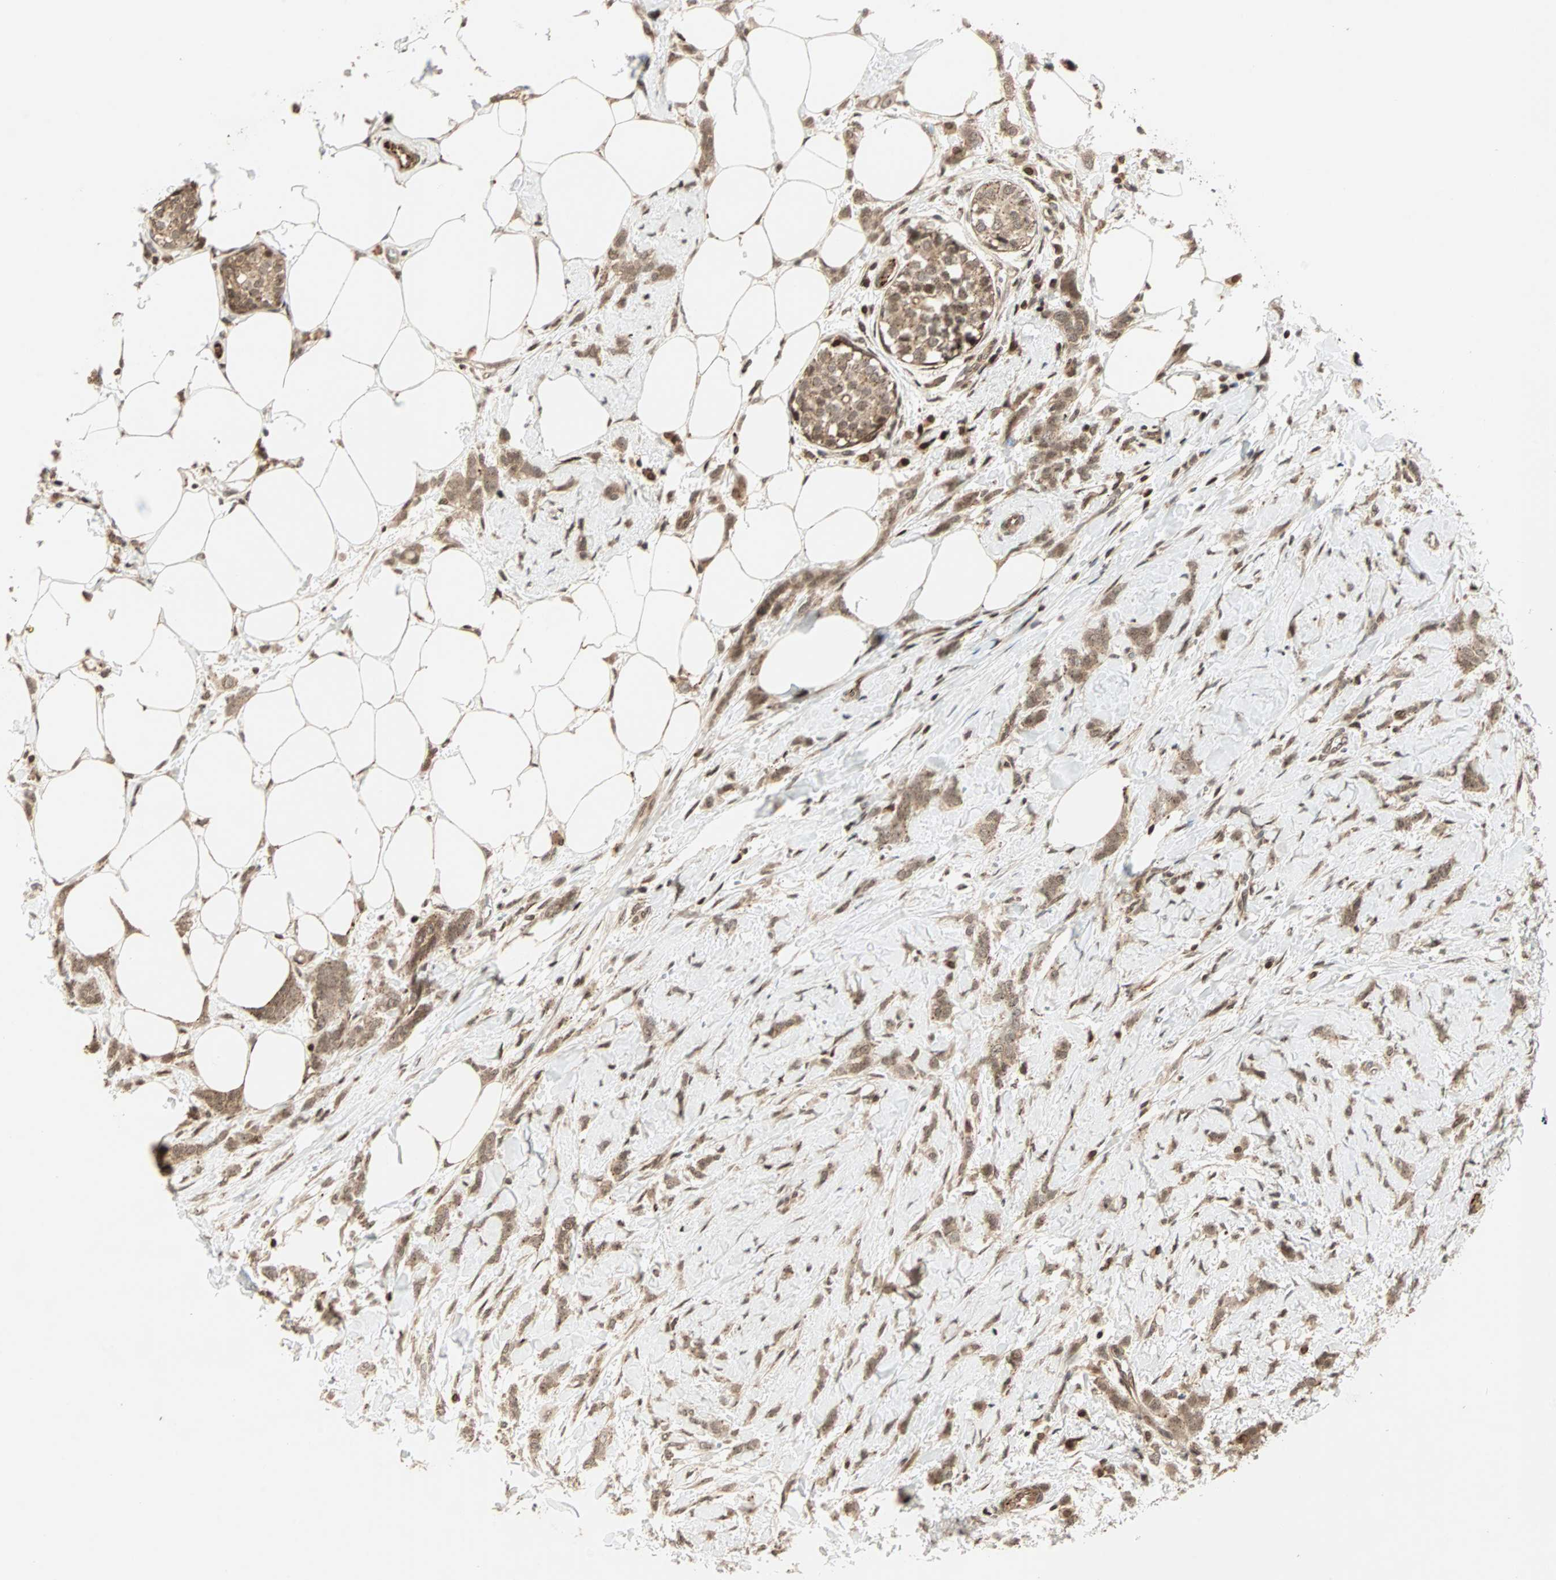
{"staining": {"intensity": "moderate", "quantity": ">75%", "location": "cytoplasmic/membranous,nuclear"}, "tissue": "breast cancer", "cell_type": "Tumor cells", "image_type": "cancer", "snomed": [{"axis": "morphology", "description": "Lobular carcinoma, in situ"}, {"axis": "morphology", "description": "Lobular carcinoma"}, {"axis": "topography", "description": "Breast"}], "caption": "A high-resolution photomicrograph shows IHC staining of breast cancer, which demonstrates moderate cytoplasmic/membranous and nuclear positivity in about >75% of tumor cells.", "gene": "ZBED9", "patient": {"sex": "female", "age": 41}}